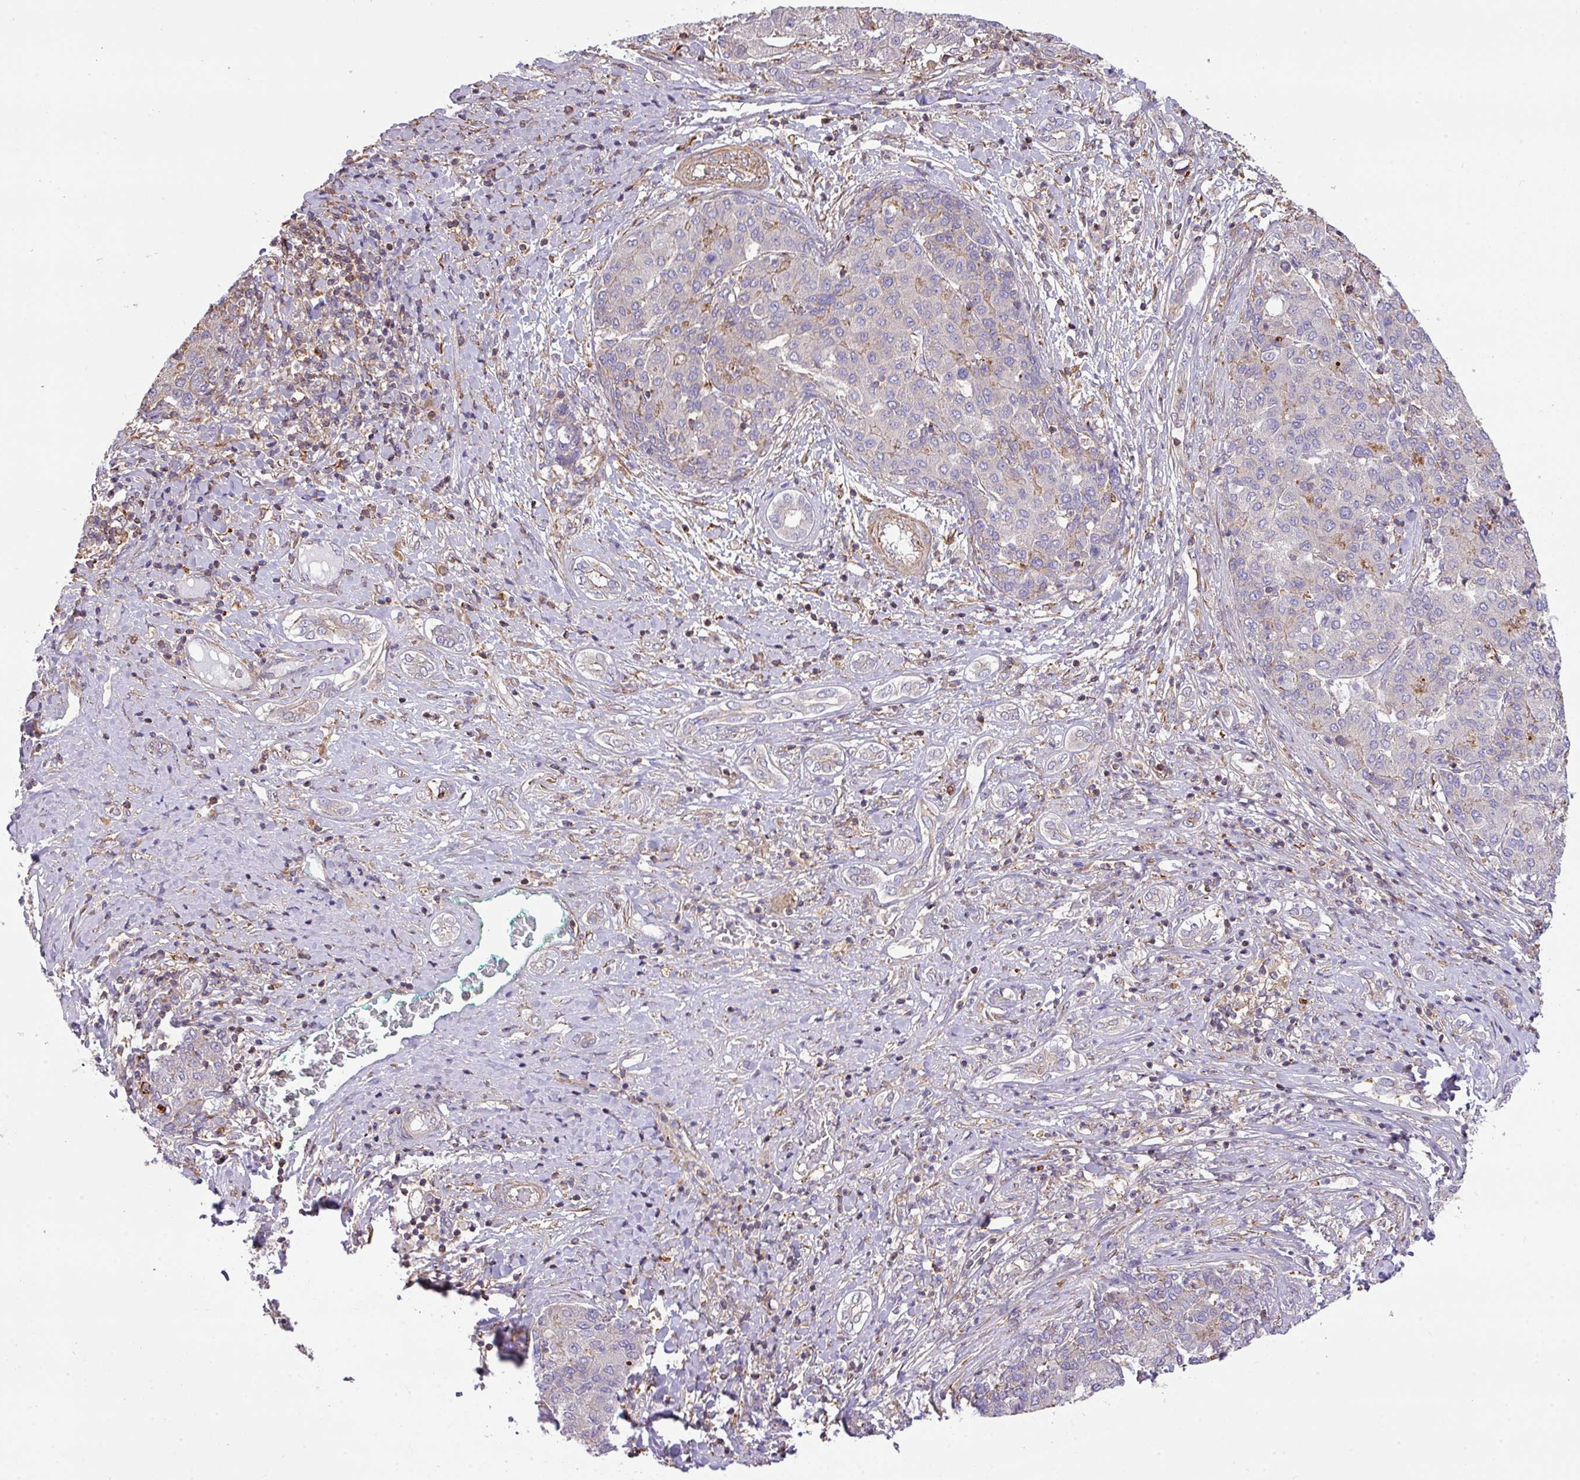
{"staining": {"intensity": "negative", "quantity": "none", "location": "none"}, "tissue": "liver cancer", "cell_type": "Tumor cells", "image_type": "cancer", "snomed": [{"axis": "morphology", "description": "Carcinoma, Hepatocellular, NOS"}, {"axis": "topography", "description": "Liver"}], "caption": "DAB (3,3'-diaminobenzidine) immunohistochemical staining of hepatocellular carcinoma (liver) demonstrates no significant staining in tumor cells.", "gene": "LRRC41", "patient": {"sex": "male", "age": 65}}